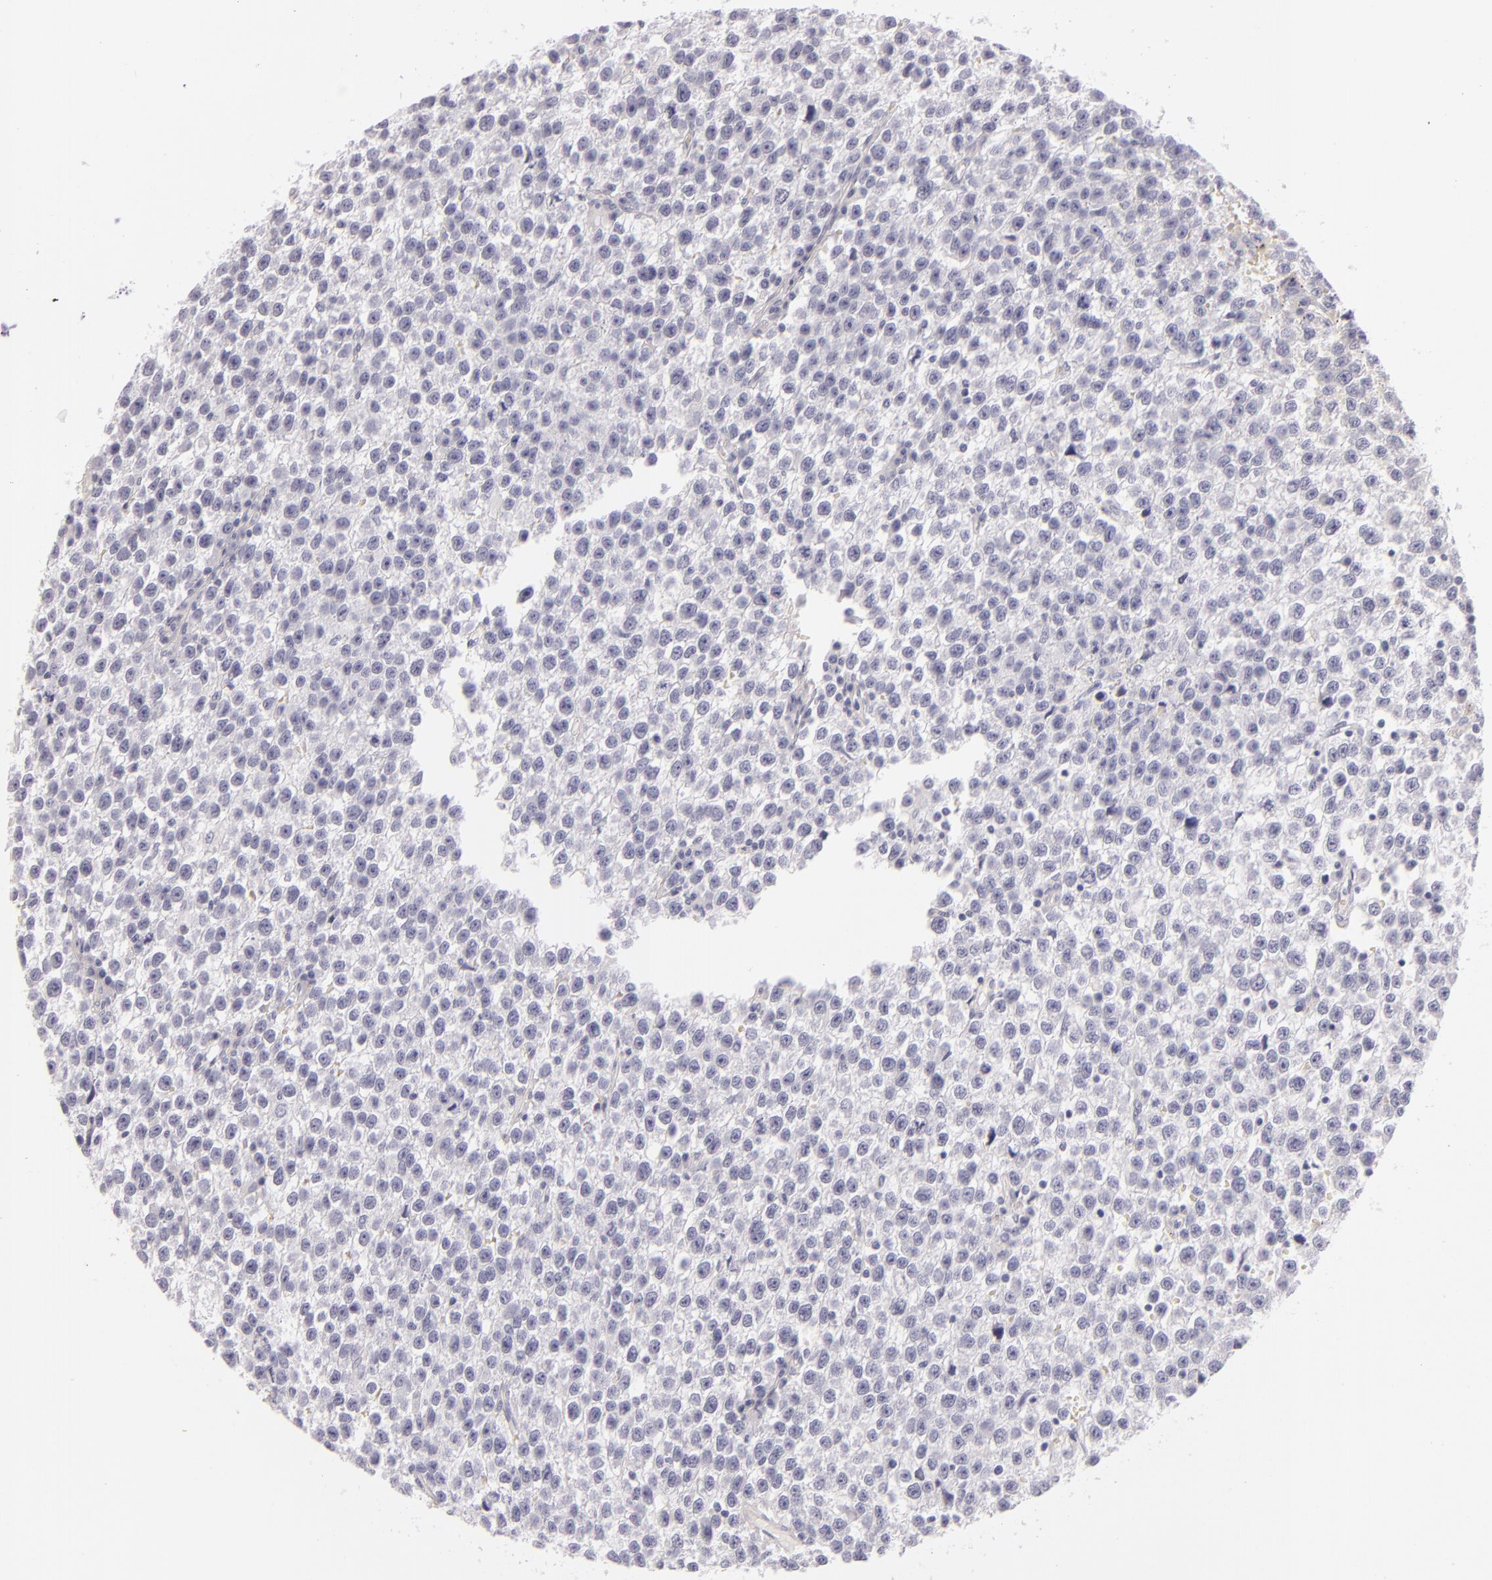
{"staining": {"intensity": "negative", "quantity": "none", "location": "none"}, "tissue": "testis cancer", "cell_type": "Tumor cells", "image_type": "cancer", "snomed": [{"axis": "morphology", "description": "Seminoma, NOS"}, {"axis": "topography", "description": "Testis"}], "caption": "Tumor cells show no significant expression in seminoma (testis).", "gene": "TPSD1", "patient": {"sex": "male", "age": 35}}